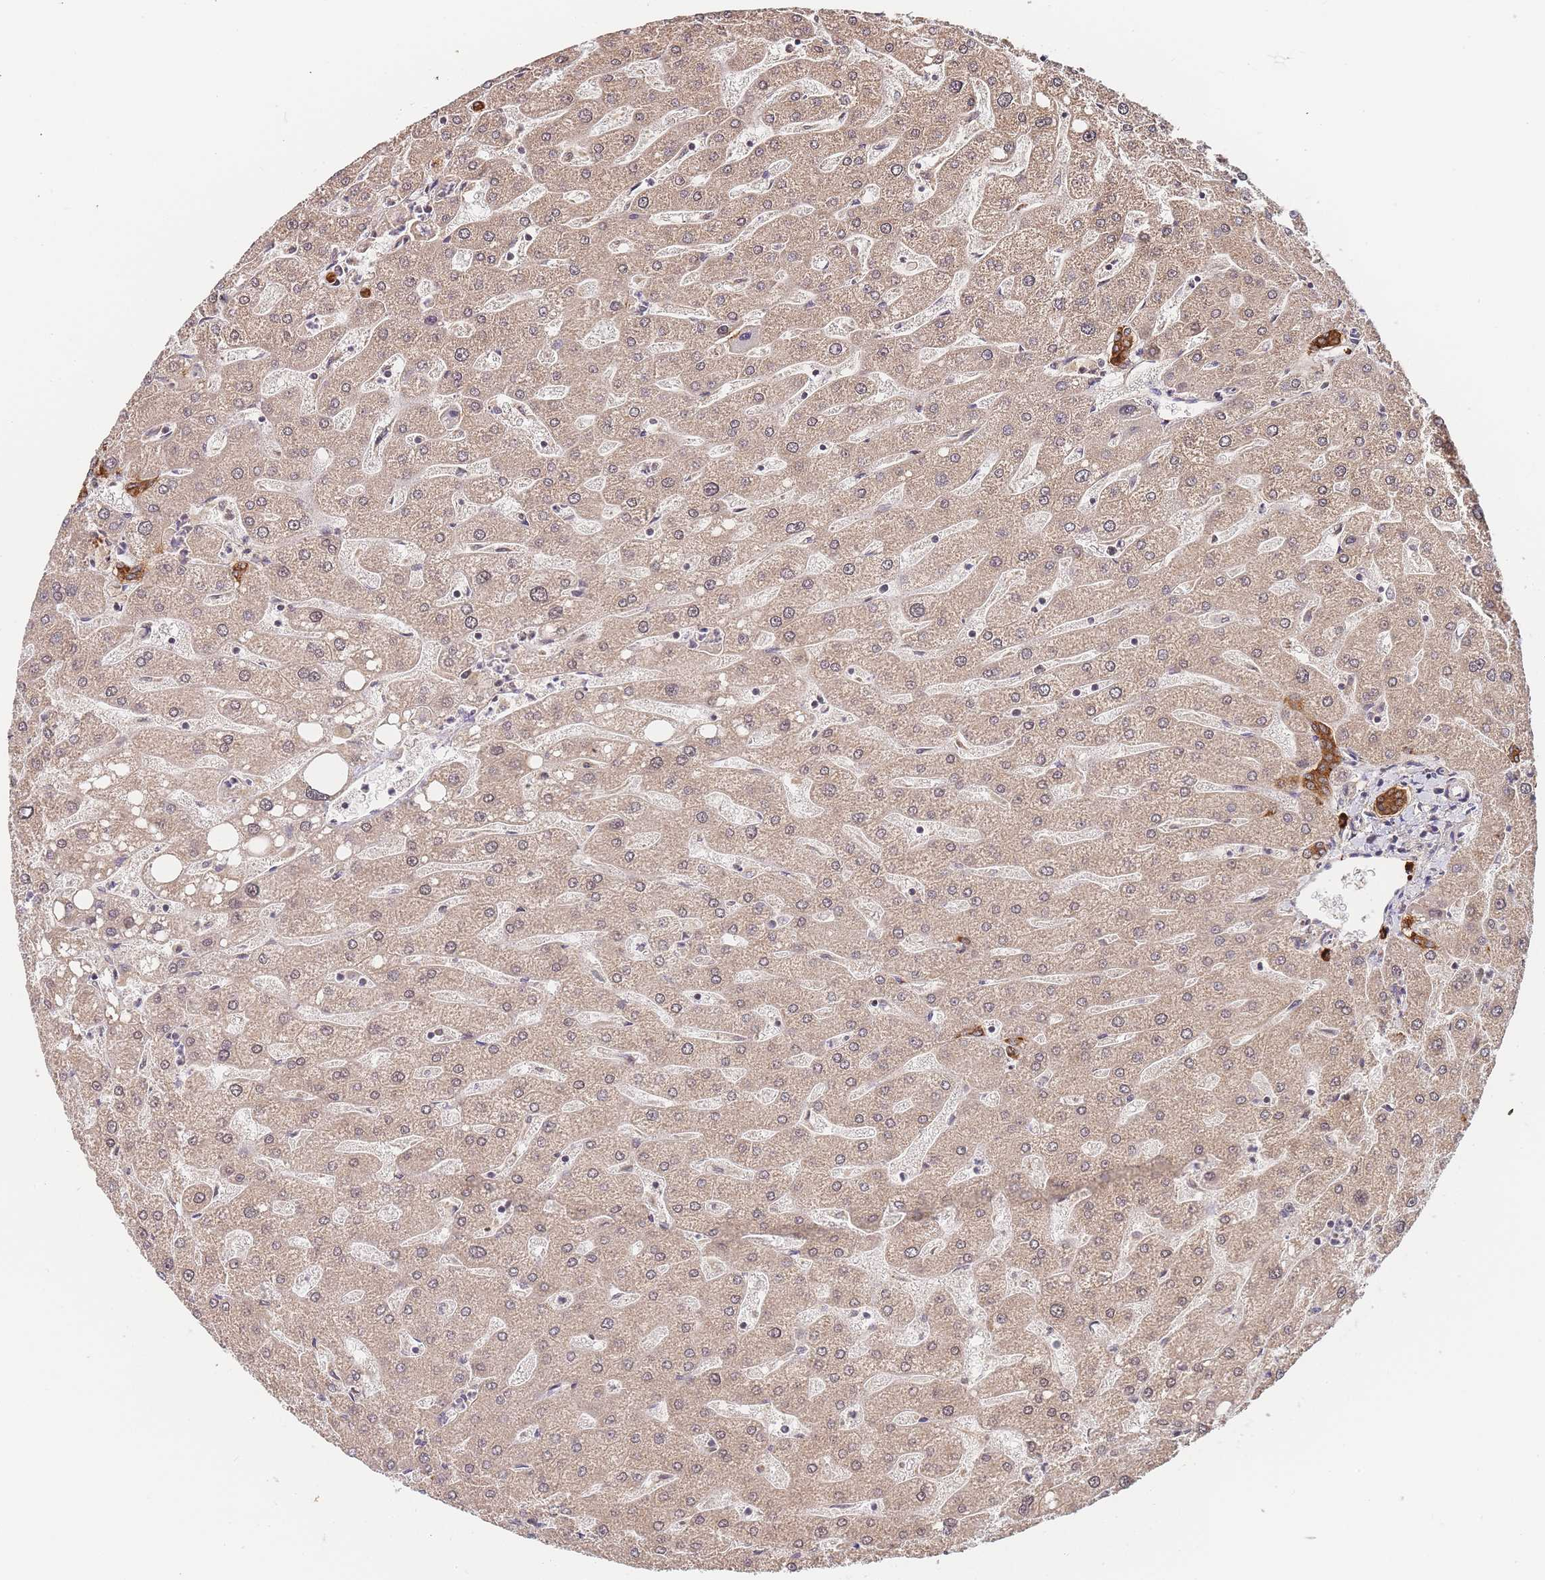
{"staining": {"intensity": "strong", "quantity": ">75%", "location": "cytoplasmic/membranous"}, "tissue": "liver", "cell_type": "Cholangiocytes", "image_type": "normal", "snomed": [{"axis": "morphology", "description": "Normal tissue, NOS"}, {"axis": "topography", "description": "Liver"}], "caption": "The immunohistochemical stain shows strong cytoplasmic/membranous positivity in cholangiocytes of unremarkable liver. (DAB (3,3'-diaminobenzidine) = brown stain, brightfield microscopy at high magnification).", "gene": "ADCY9", "patient": {"sex": "male", "age": 67}}